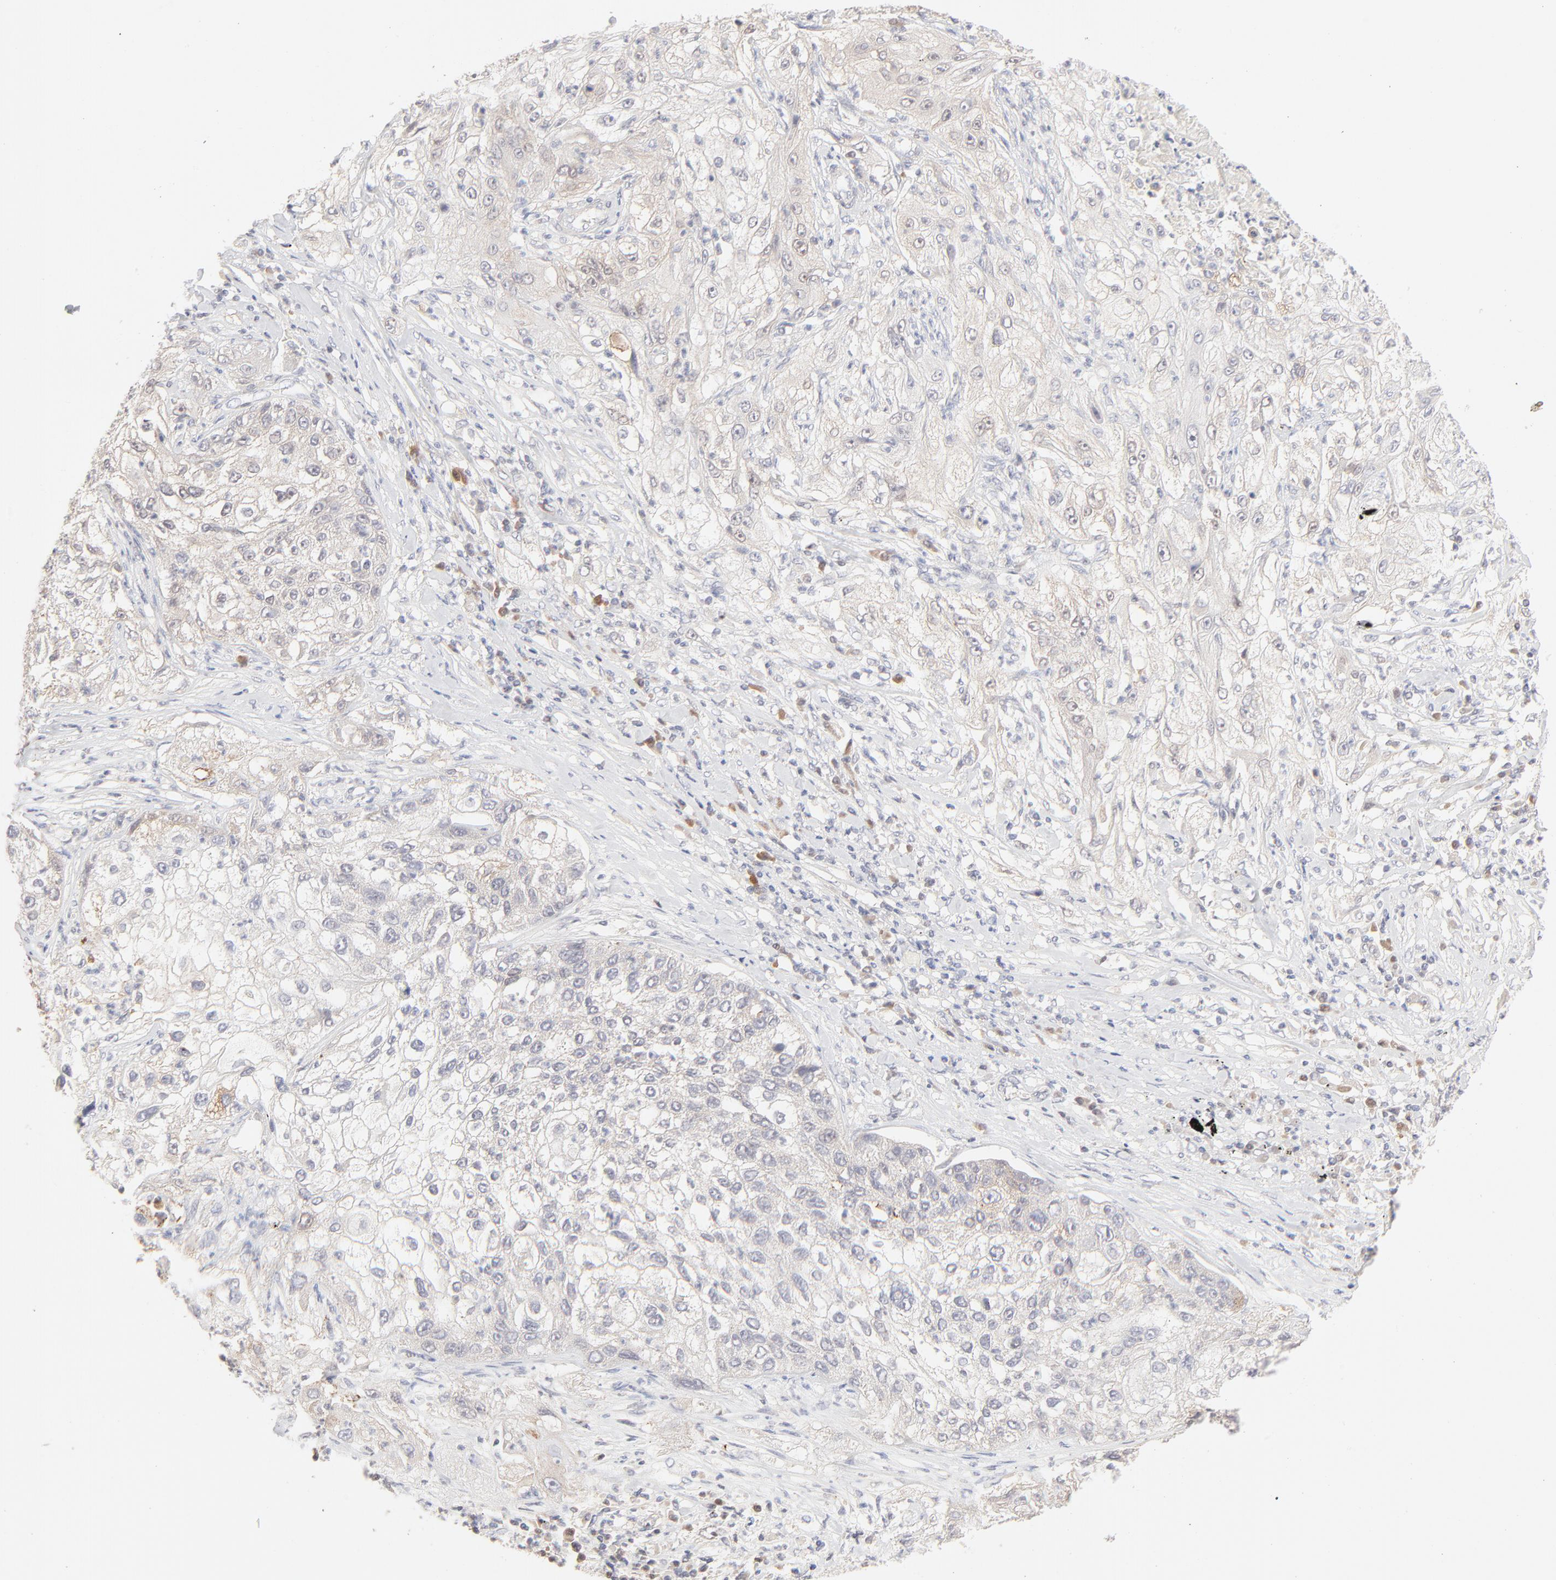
{"staining": {"intensity": "negative", "quantity": "none", "location": "none"}, "tissue": "lung cancer", "cell_type": "Tumor cells", "image_type": "cancer", "snomed": [{"axis": "morphology", "description": "Inflammation, NOS"}, {"axis": "morphology", "description": "Squamous cell carcinoma, NOS"}, {"axis": "topography", "description": "Lymph node"}, {"axis": "topography", "description": "Soft tissue"}, {"axis": "topography", "description": "Lung"}], "caption": "Immunohistochemistry of lung cancer (squamous cell carcinoma) reveals no expression in tumor cells.", "gene": "CDK6", "patient": {"sex": "male", "age": 66}}